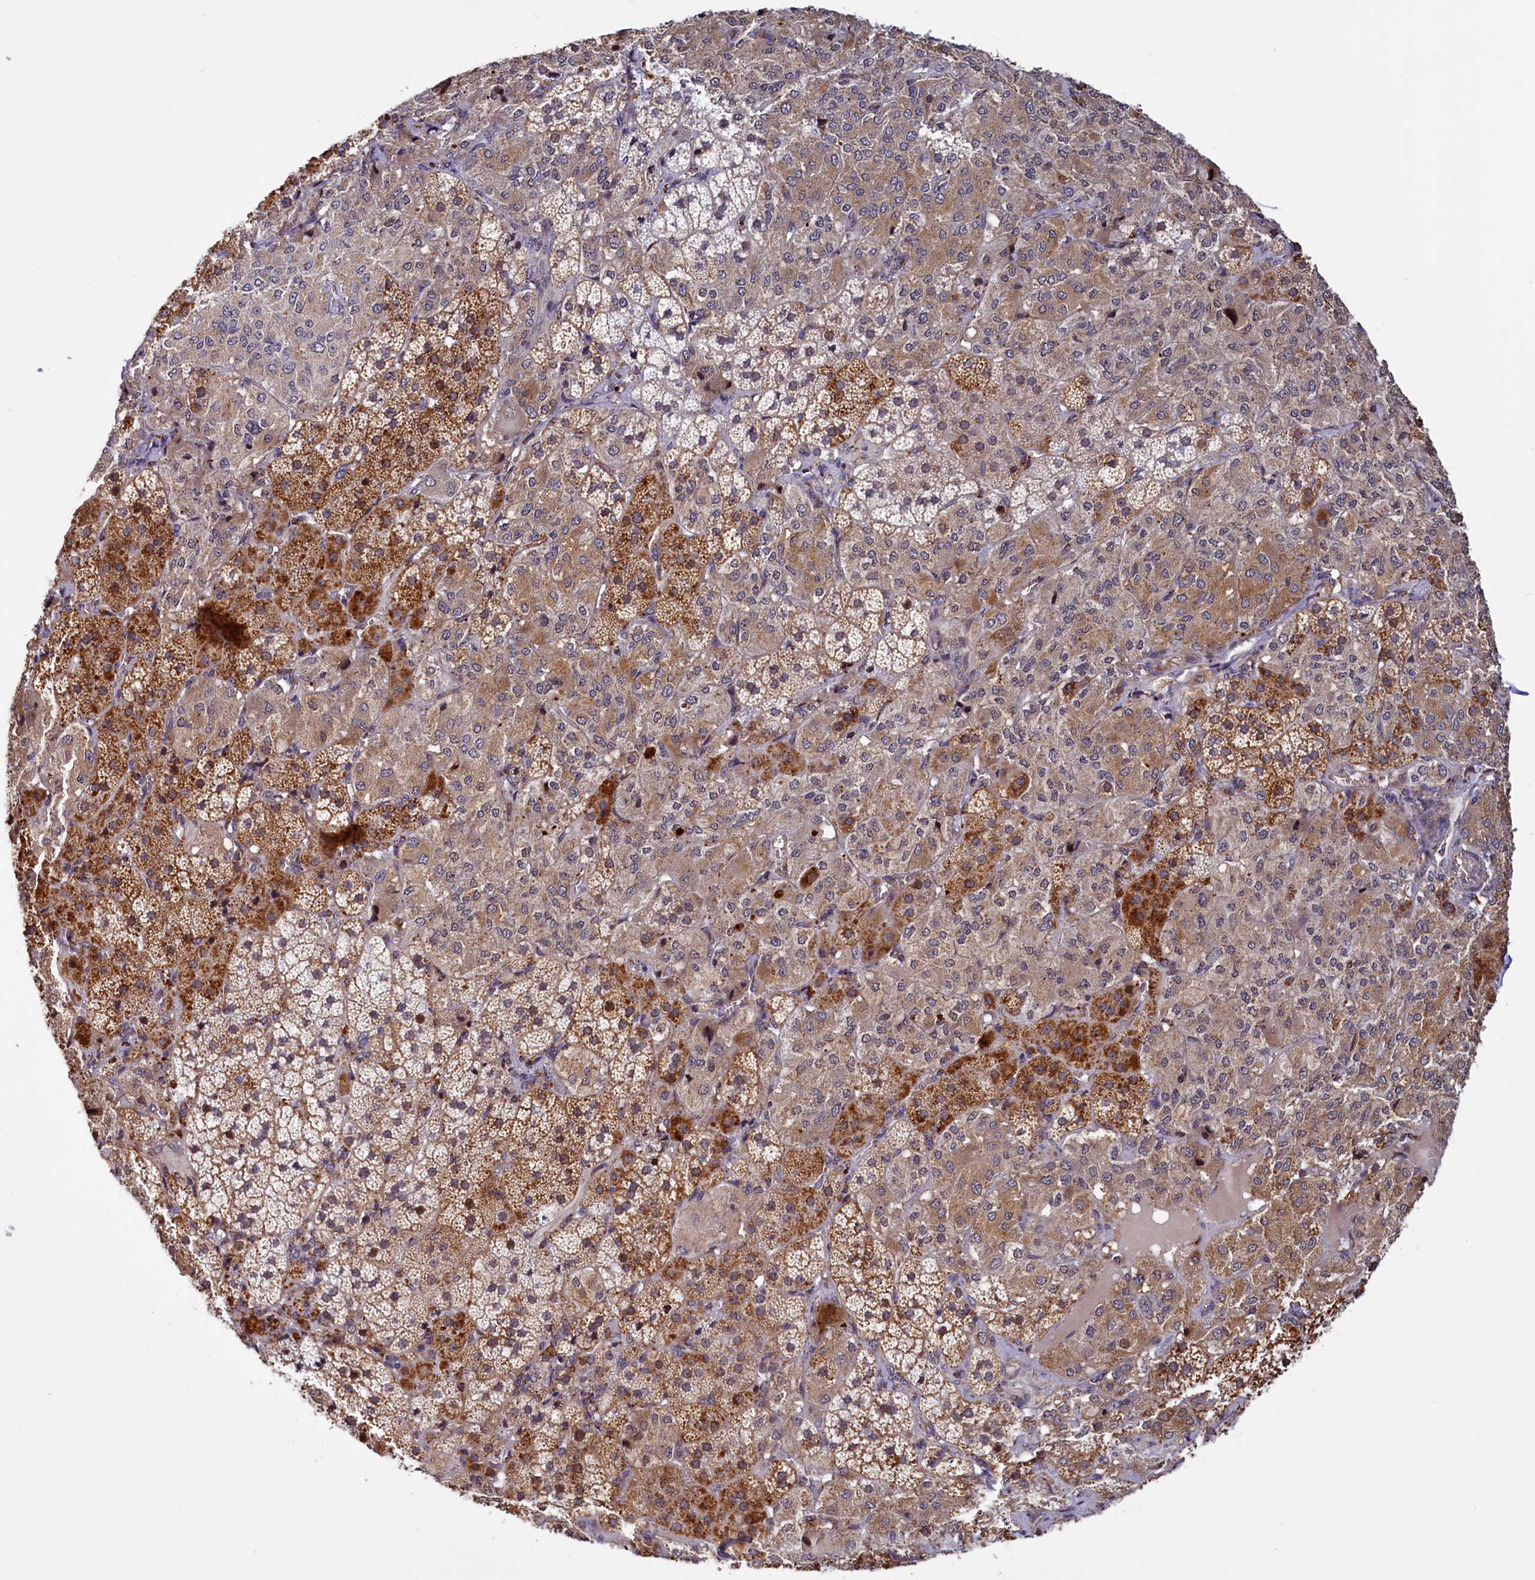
{"staining": {"intensity": "strong", "quantity": "<25%", "location": "cytoplasmic/membranous"}, "tissue": "adrenal gland", "cell_type": "Glandular cells", "image_type": "normal", "snomed": [{"axis": "morphology", "description": "Normal tissue, NOS"}, {"axis": "topography", "description": "Adrenal gland"}], "caption": "This image shows immunohistochemistry staining of normal adrenal gland, with medium strong cytoplasmic/membranous expression in about <25% of glandular cells.", "gene": "DYNC2H1", "patient": {"sex": "female", "age": 44}}